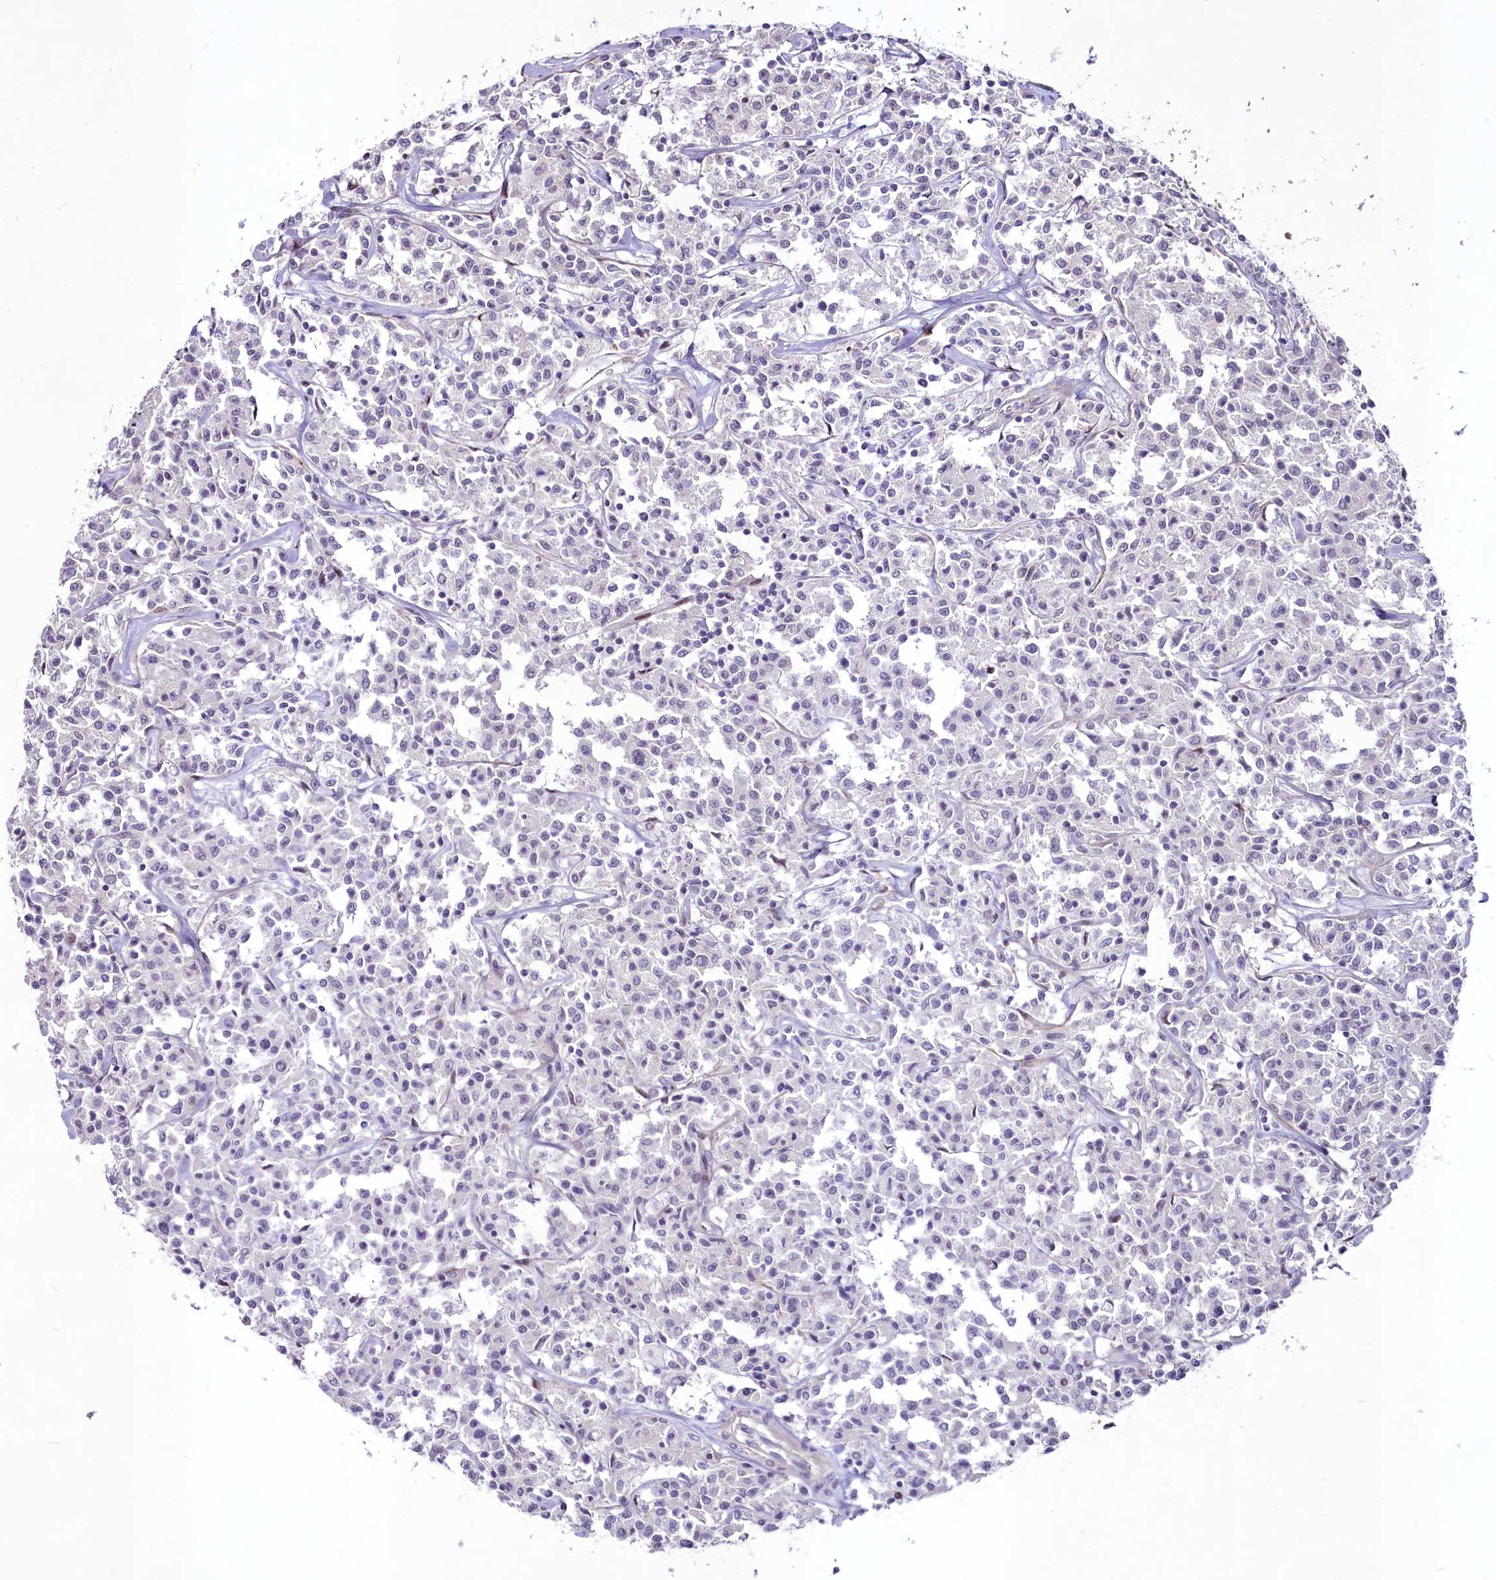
{"staining": {"intensity": "negative", "quantity": "none", "location": "none"}, "tissue": "lymphoma", "cell_type": "Tumor cells", "image_type": "cancer", "snomed": [{"axis": "morphology", "description": "Malignant lymphoma, non-Hodgkin's type, Low grade"}, {"axis": "topography", "description": "Small intestine"}], "caption": "Micrograph shows no significant protein staining in tumor cells of low-grade malignant lymphoma, non-Hodgkin's type. (Brightfield microscopy of DAB immunohistochemistry at high magnification).", "gene": "SUSD3", "patient": {"sex": "female", "age": 59}}